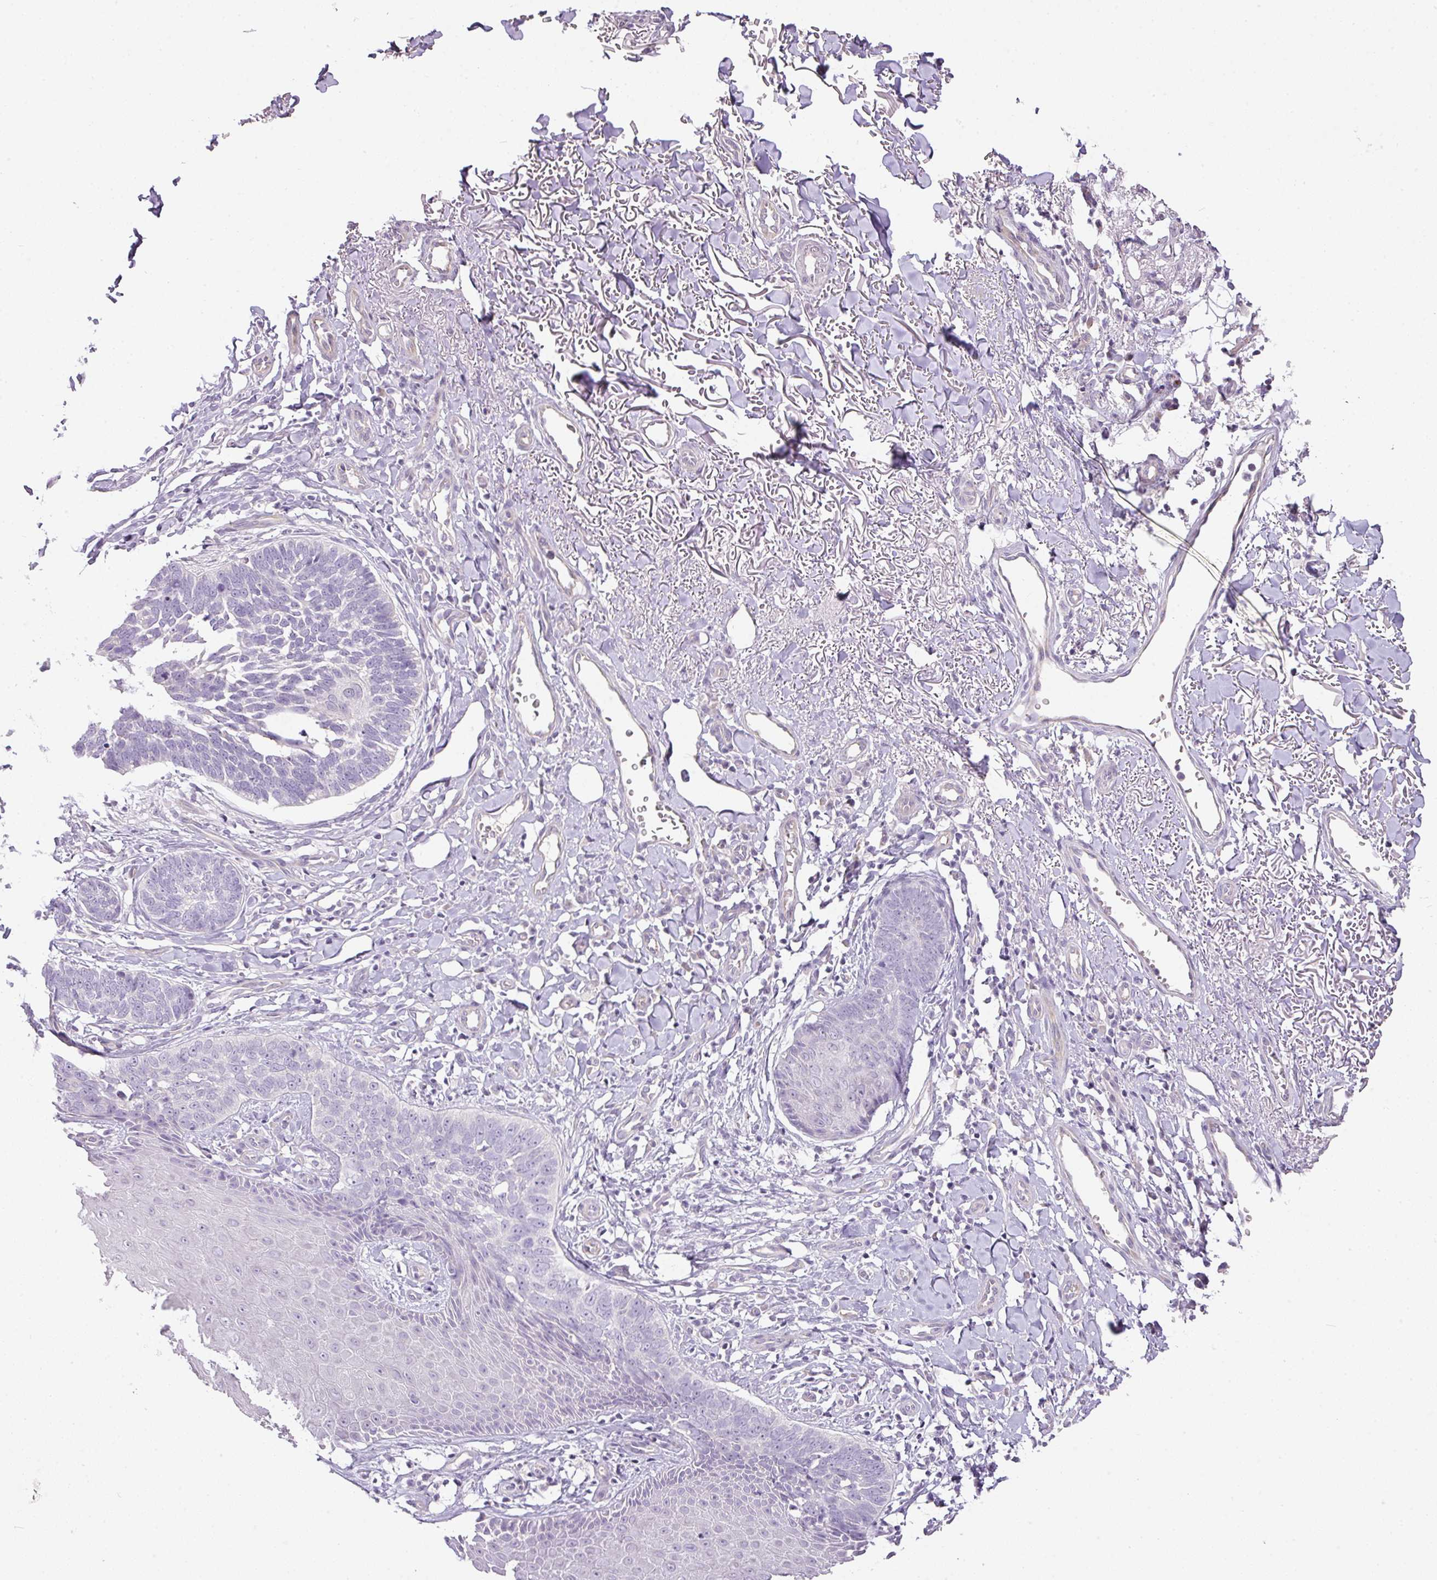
{"staining": {"intensity": "negative", "quantity": "none", "location": "none"}, "tissue": "skin cancer", "cell_type": "Tumor cells", "image_type": "cancer", "snomed": [{"axis": "morphology", "description": "Normal tissue, NOS"}, {"axis": "morphology", "description": "Basal cell carcinoma"}, {"axis": "topography", "description": "Skin"}], "caption": "A photomicrograph of skin cancer stained for a protein demonstrates no brown staining in tumor cells.", "gene": "RAX2", "patient": {"sex": "male", "age": 77}}